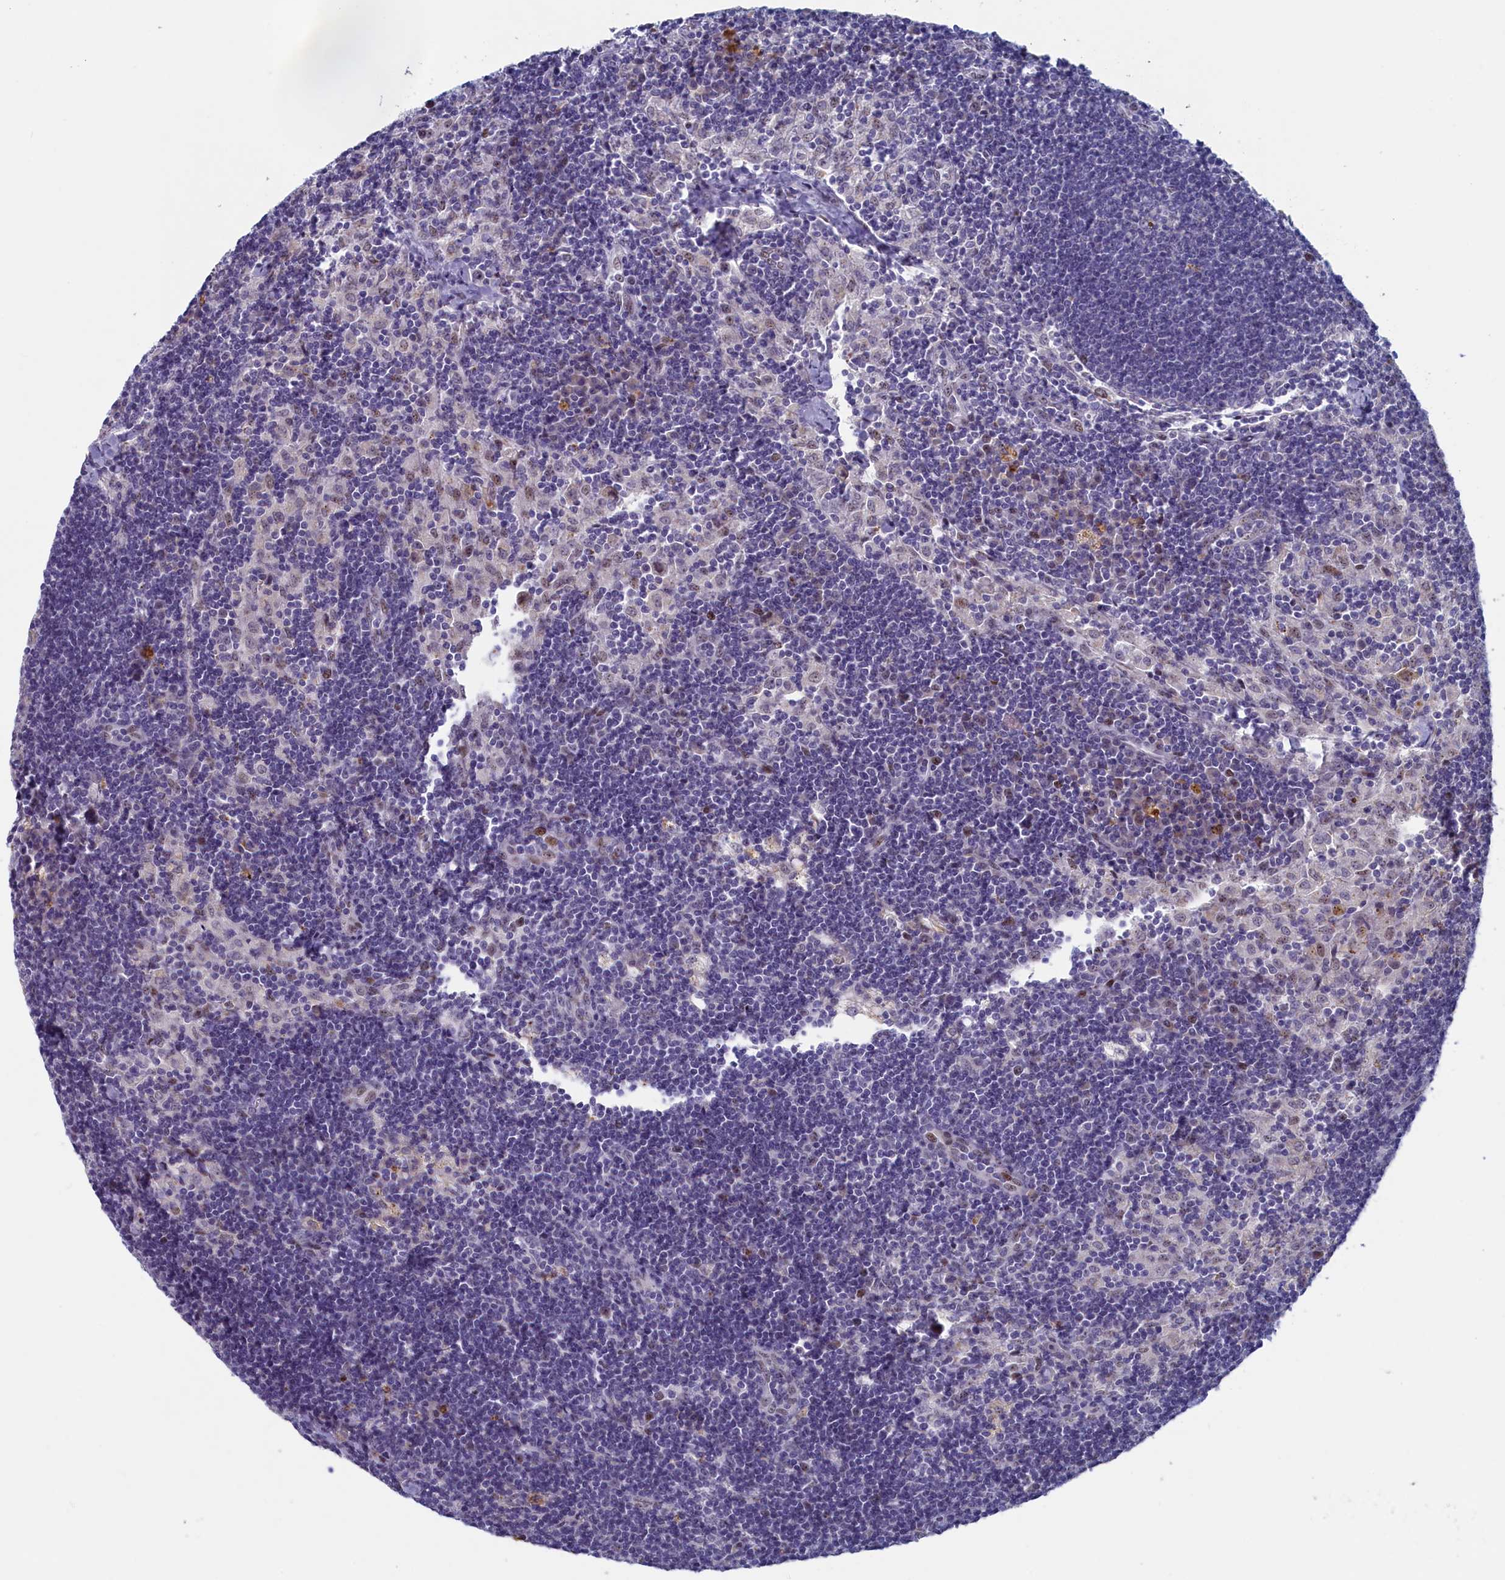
{"staining": {"intensity": "moderate", "quantity": "25%-75%", "location": "nuclear"}, "tissue": "lymph node", "cell_type": "Germinal center cells", "image_type": "normal", "snomed": [{"axis": "morphology", "description": "Normal tissue, NOS"}, {"axis": "topography", "description": "Lymph node"}], "caption": "Immunohistochemical staining of unremarkable lymph node displays 25%-75% levels of moderate nuclear protein positivity in about 25%-75% of germinal center cells.", "gene": "WDR76", "patient": {"sex": "male", "age": 24}}